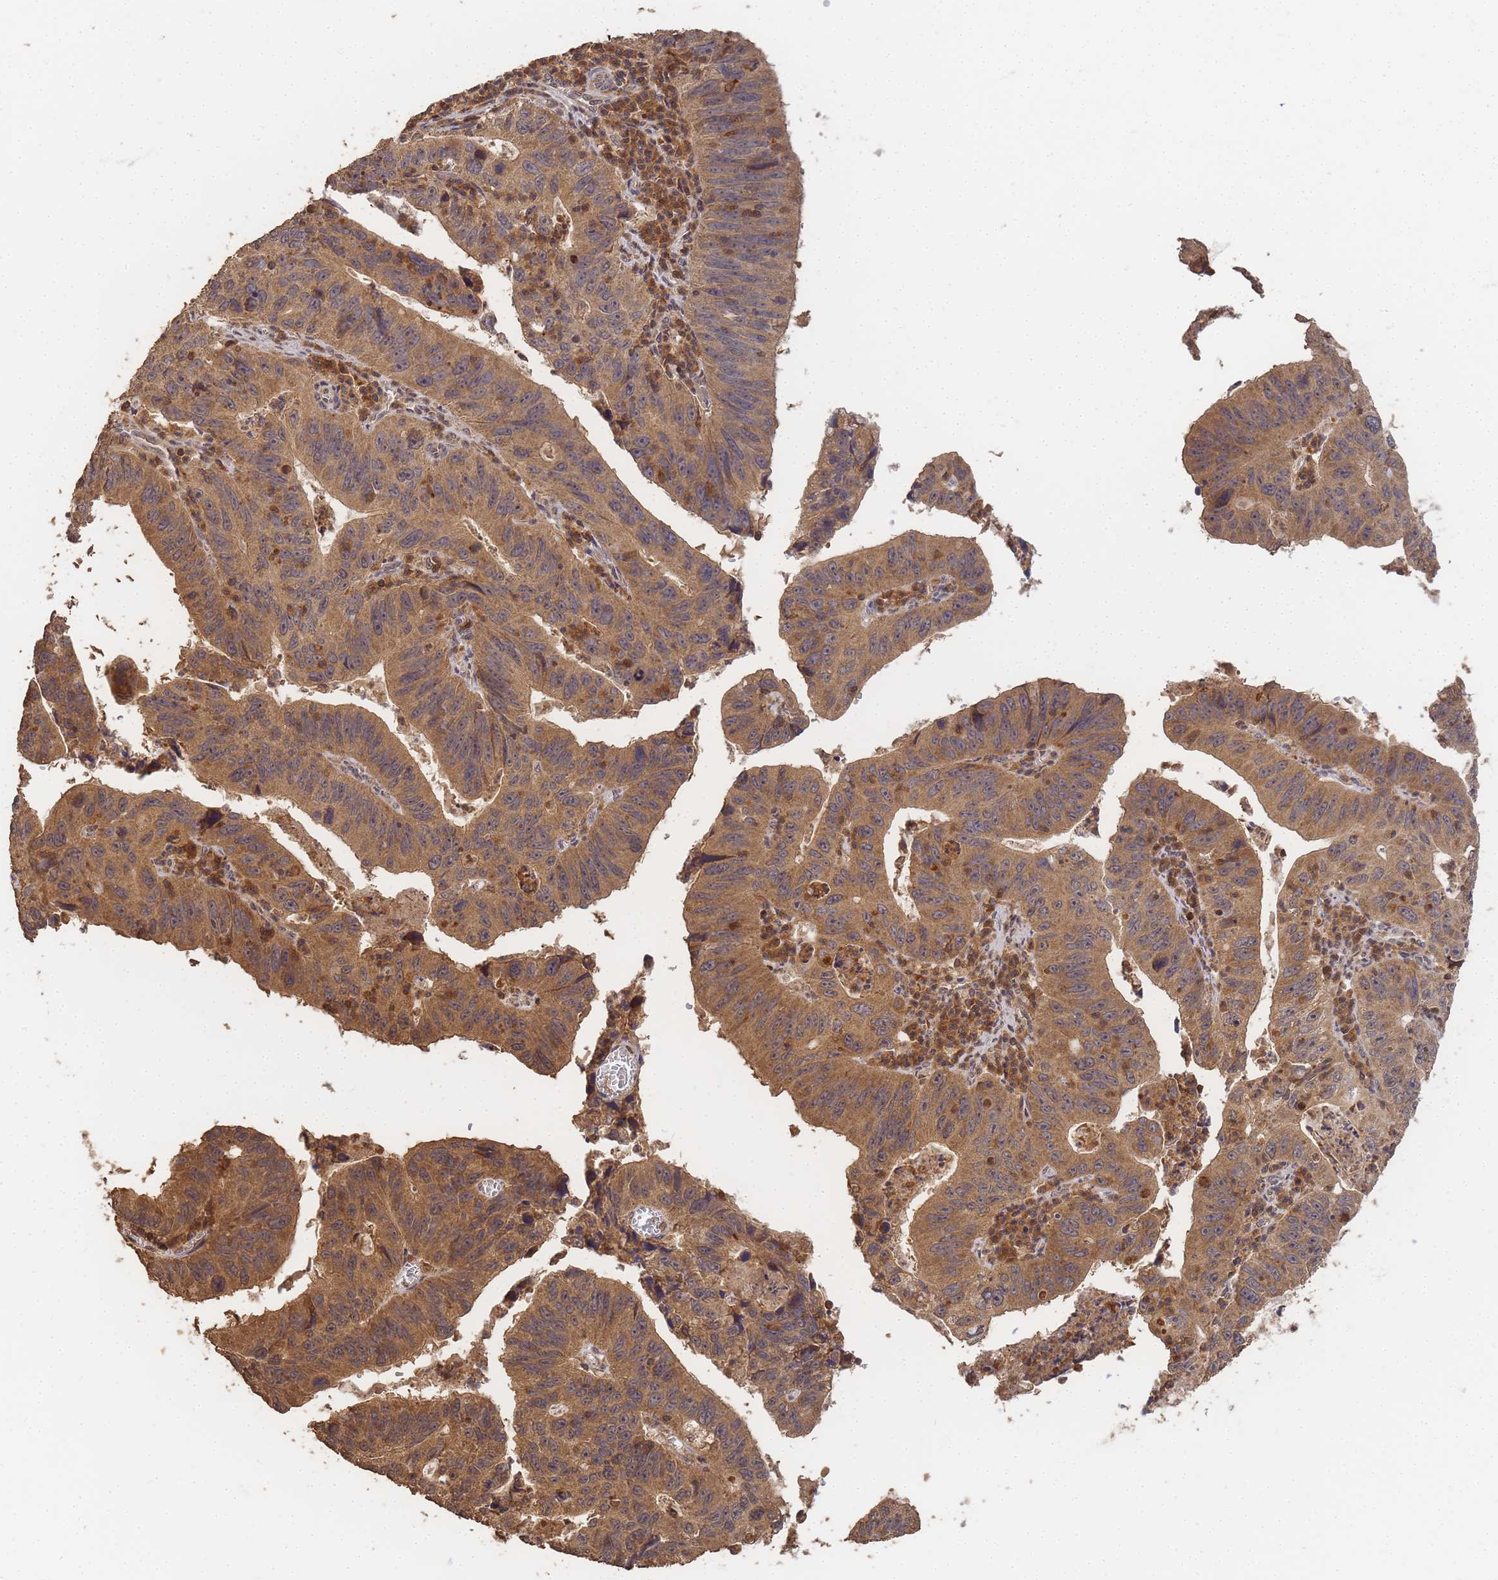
{"staining": {"intensity": "moderate", "quantity": ">75%", "location": "cytoplasmic/membranous"}, "tissue": "stomach cancer", "cell_type": "Tumor cells", "image_type": "cancer", "snomed": [{"axis": "morphology", "description": "Adenocarcinoma, NOS"}, {"axis": "topography", "description": "Stomach"}], "caption": "Stomach cancer (adenocarcinoma) stained with a protein marker demonstrates moderate staining in tumor cells.", "gene": "ALKBH1", "patient": {"sex": "male", "age": 59}}